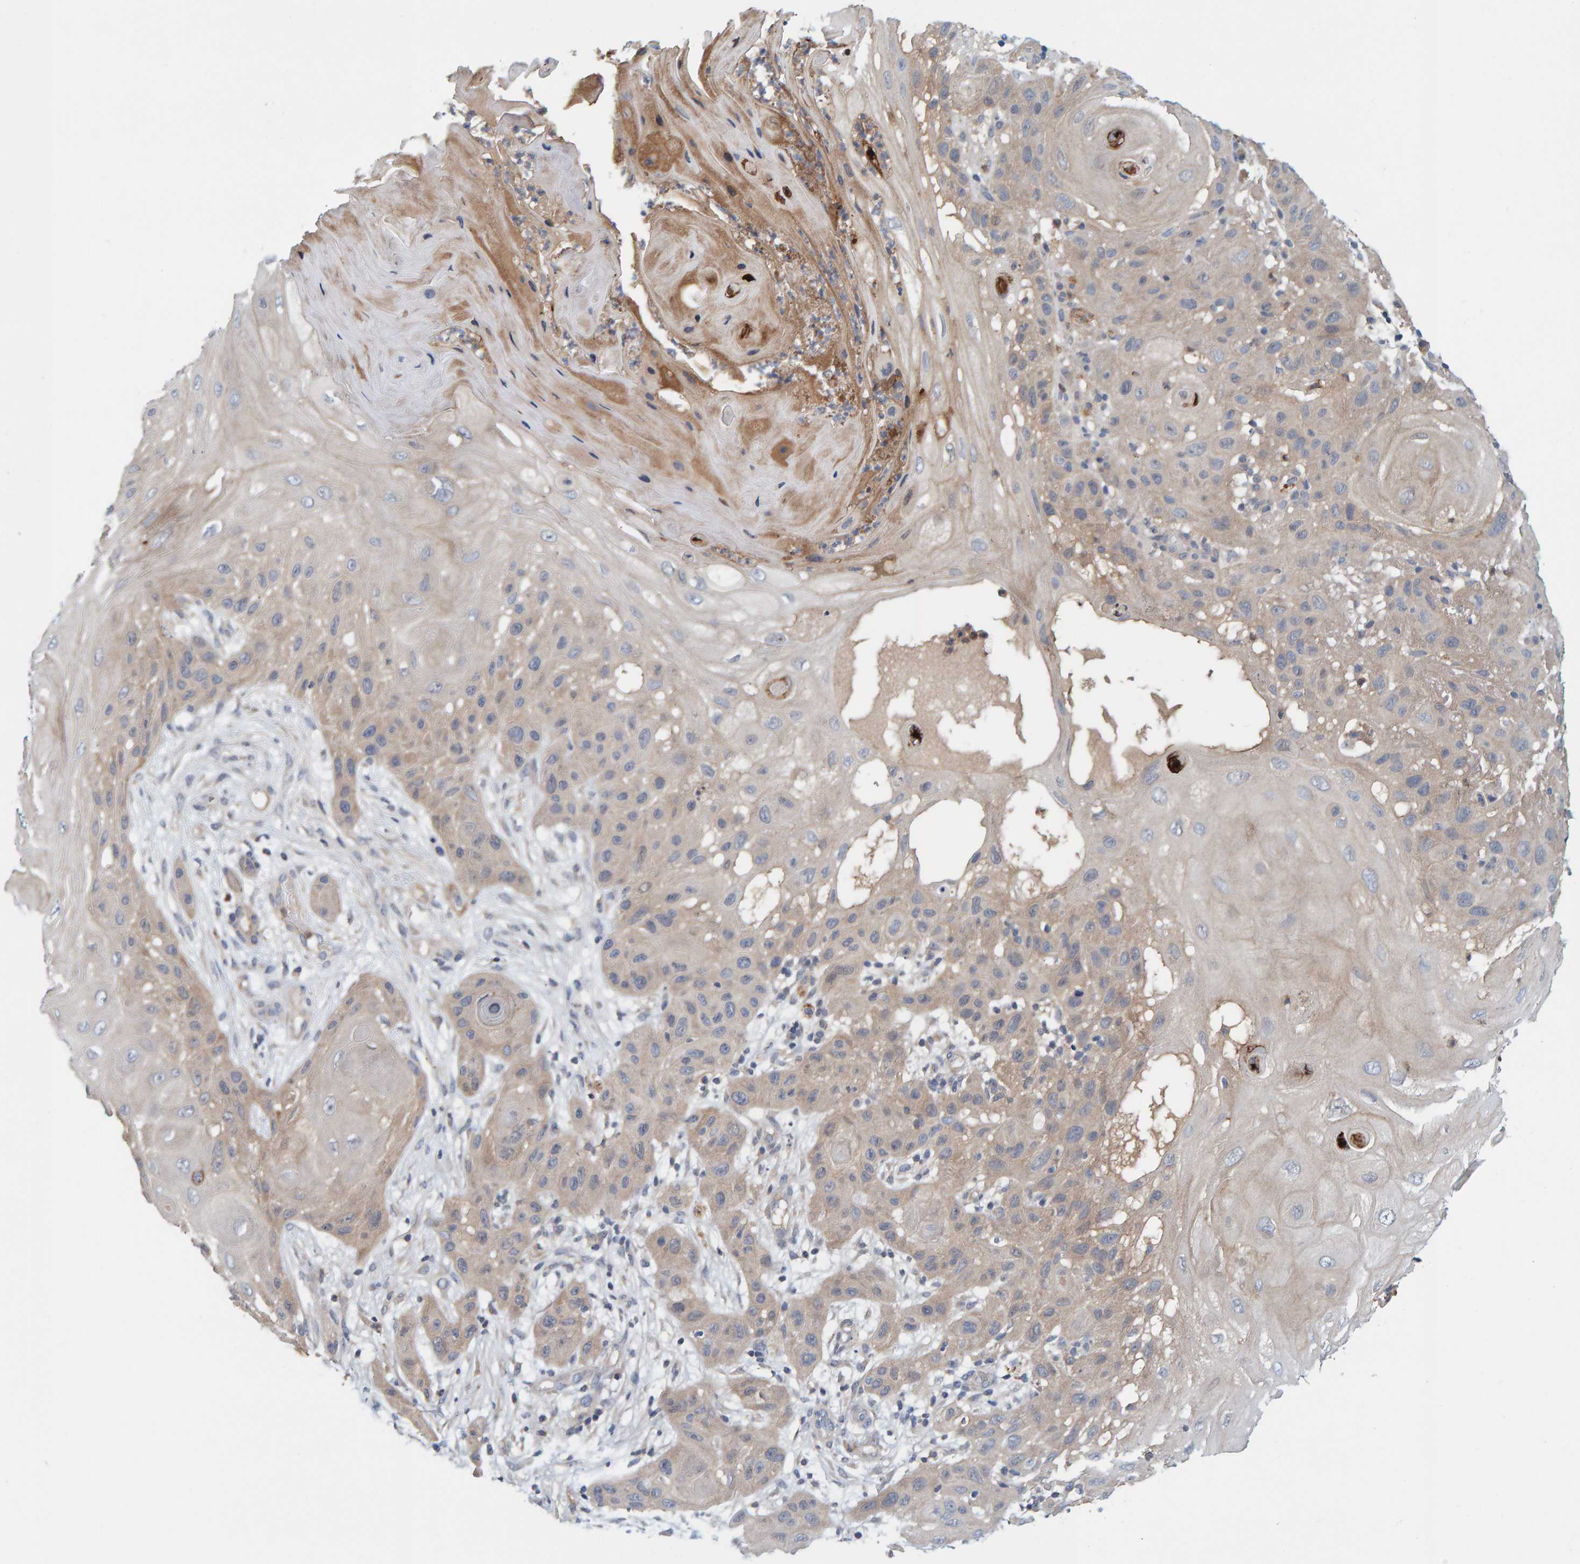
{"staining": {"intensity": "weak", "quantity": "25%-75%", "location": "cytoplasmic/membranous"}, "tissue": "skin cancer", "cell_type": "Tumor cells", "image_type": "cancer", "snomed": [{"axis": "morphology", "description": "Squamous cell carcinoma, NOS"}, {"axis": "topography", "description": "Skin"}], "caption": "The histopathology image demonstrates staining of skin cancer, revealing weak cytoplasmic/membranous protein positivity (brown color) within tumor cells. (DAB = brown stain, brightfield microscopy at high magnification).", "gene": "TATDN1", "patient": {"sex": "female", "age": 96}}